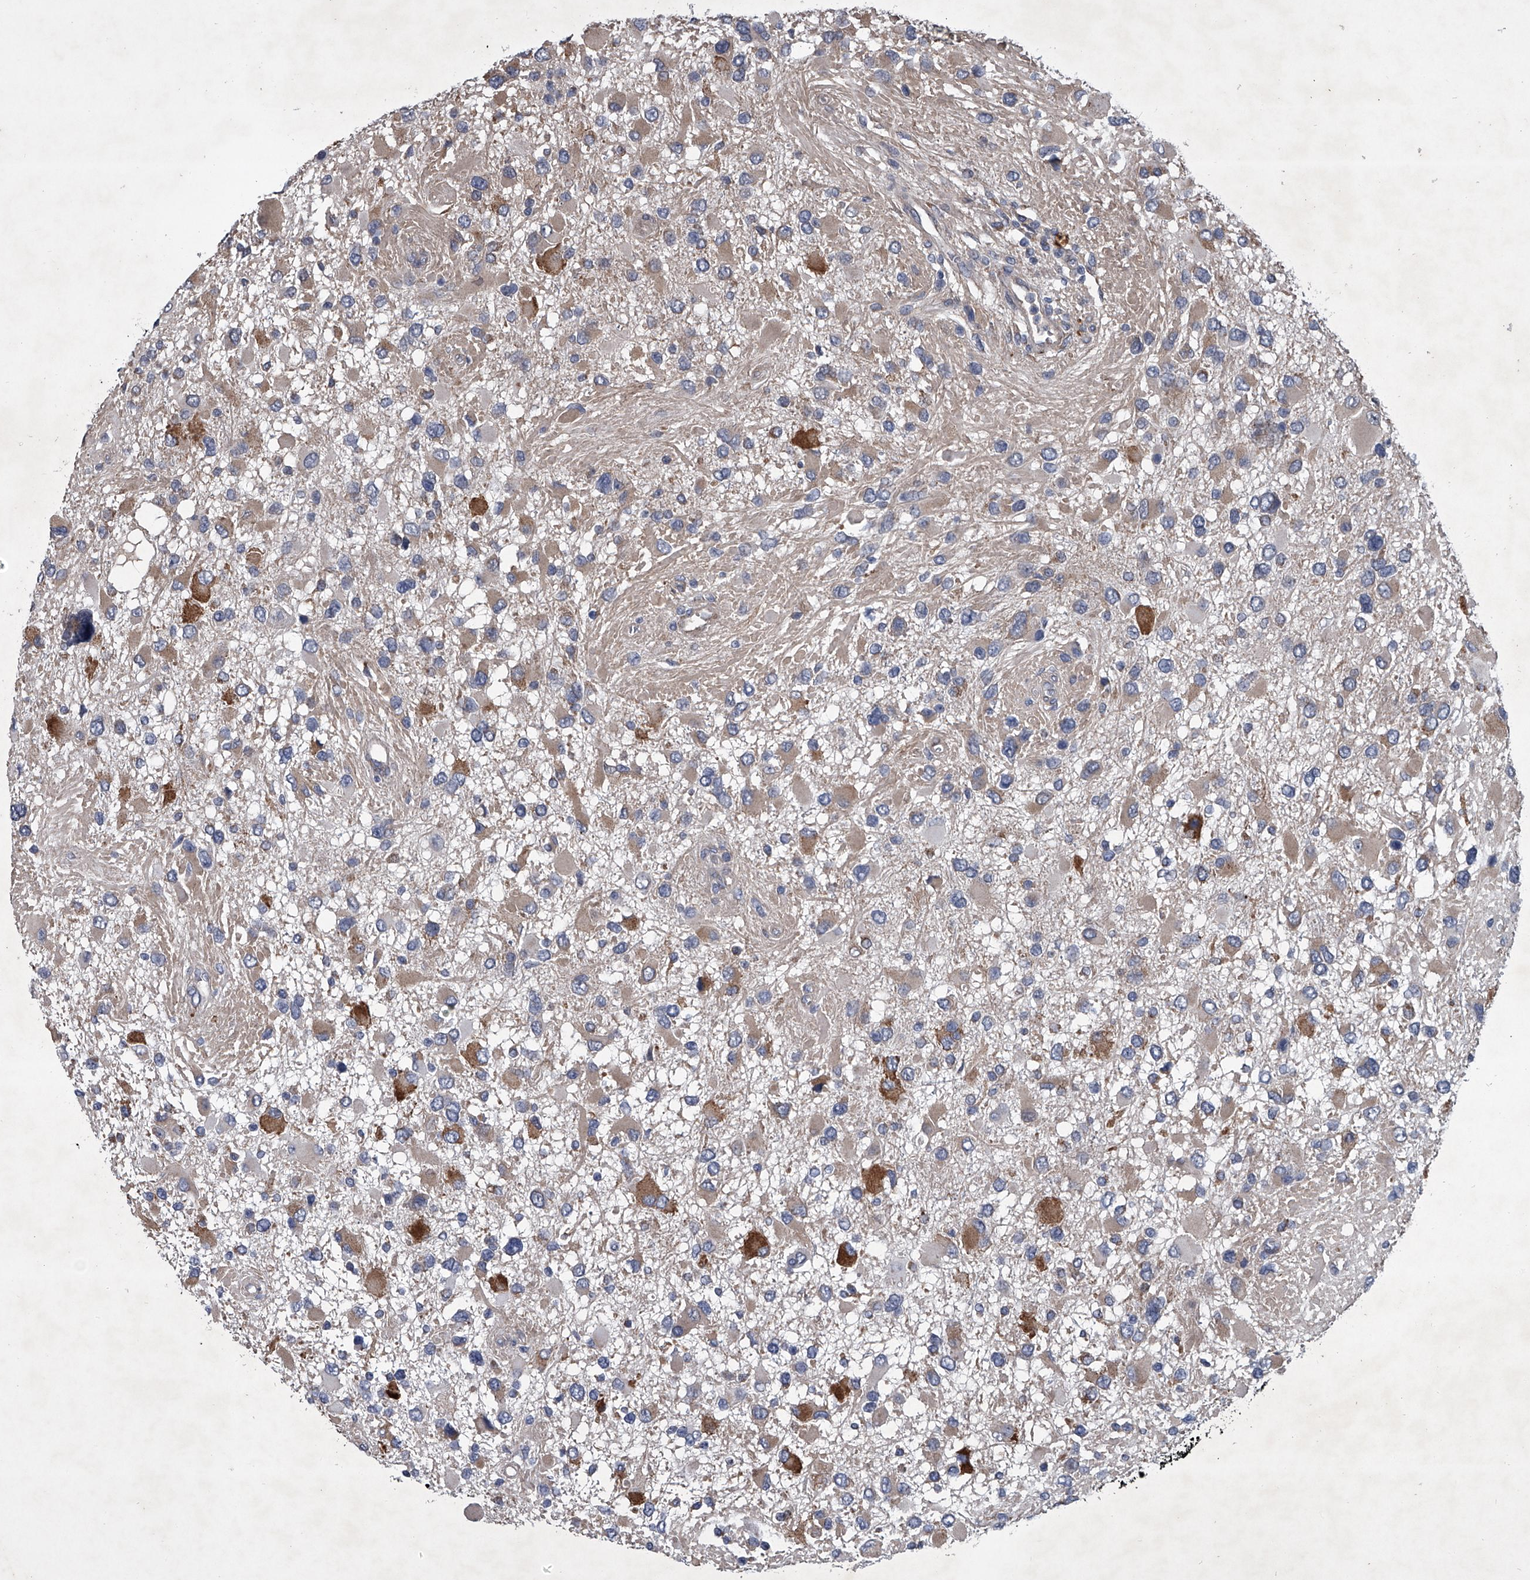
{"staining": {"intensity": "moderate", "quantity": "<25%", "location": "cytoplasmic/membranous"}, "tissue": "glioma", "cell_type": "Tumor cells", "image_type": "cancer", "snomed": [{"axis": "morphology", "description": "Glioma, malignant, High grade"}, {"axis": "topography", "description": "Brain"}], "caption": "Immunohistochemical staining of human malignant glioma (high-grade) demonstrates low levels of moderate cytoplasmic/membranous protein staining in about <25% of tumor cells.", "gene": "ABCG1", "patient": {"sex": "male", "age": 53}}